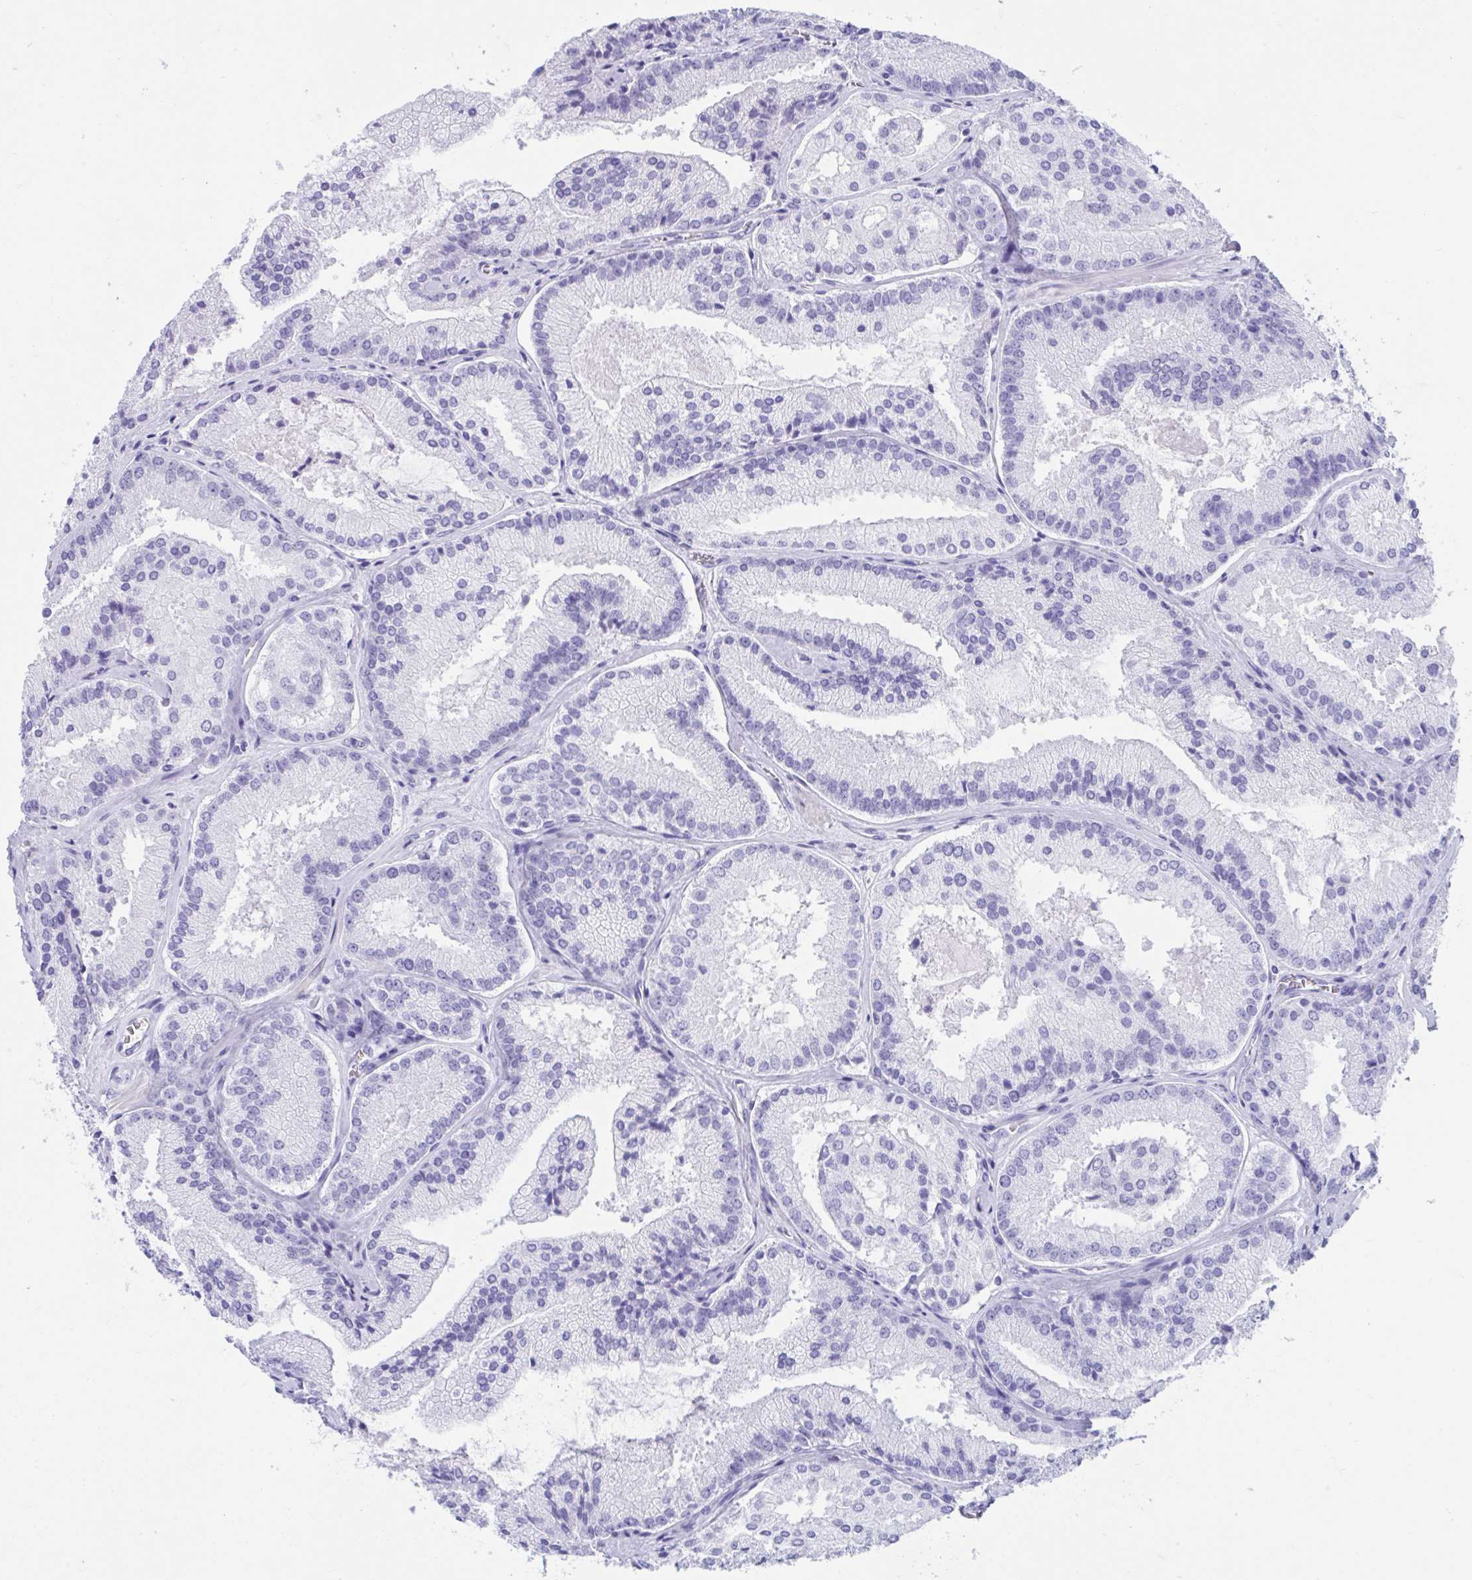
{"staining": {"intensity": "negative", "quantity": "none", "location": "none"}, "tissue": "prostate cancer", "cell_type": "Tumor cells", "image_type": "cancer", "snomed": [{"axis": "morphology", "description": "Adenocarcinoma, High grade"}, {"axis": "topography", "description": "Prostate"}], "caption": "There is no significant expression in tumor cells of high-grade adenocarcinoma (prostate).", "gene": "TMEM35A", "patient": {"sex": "male", "age": 73}}